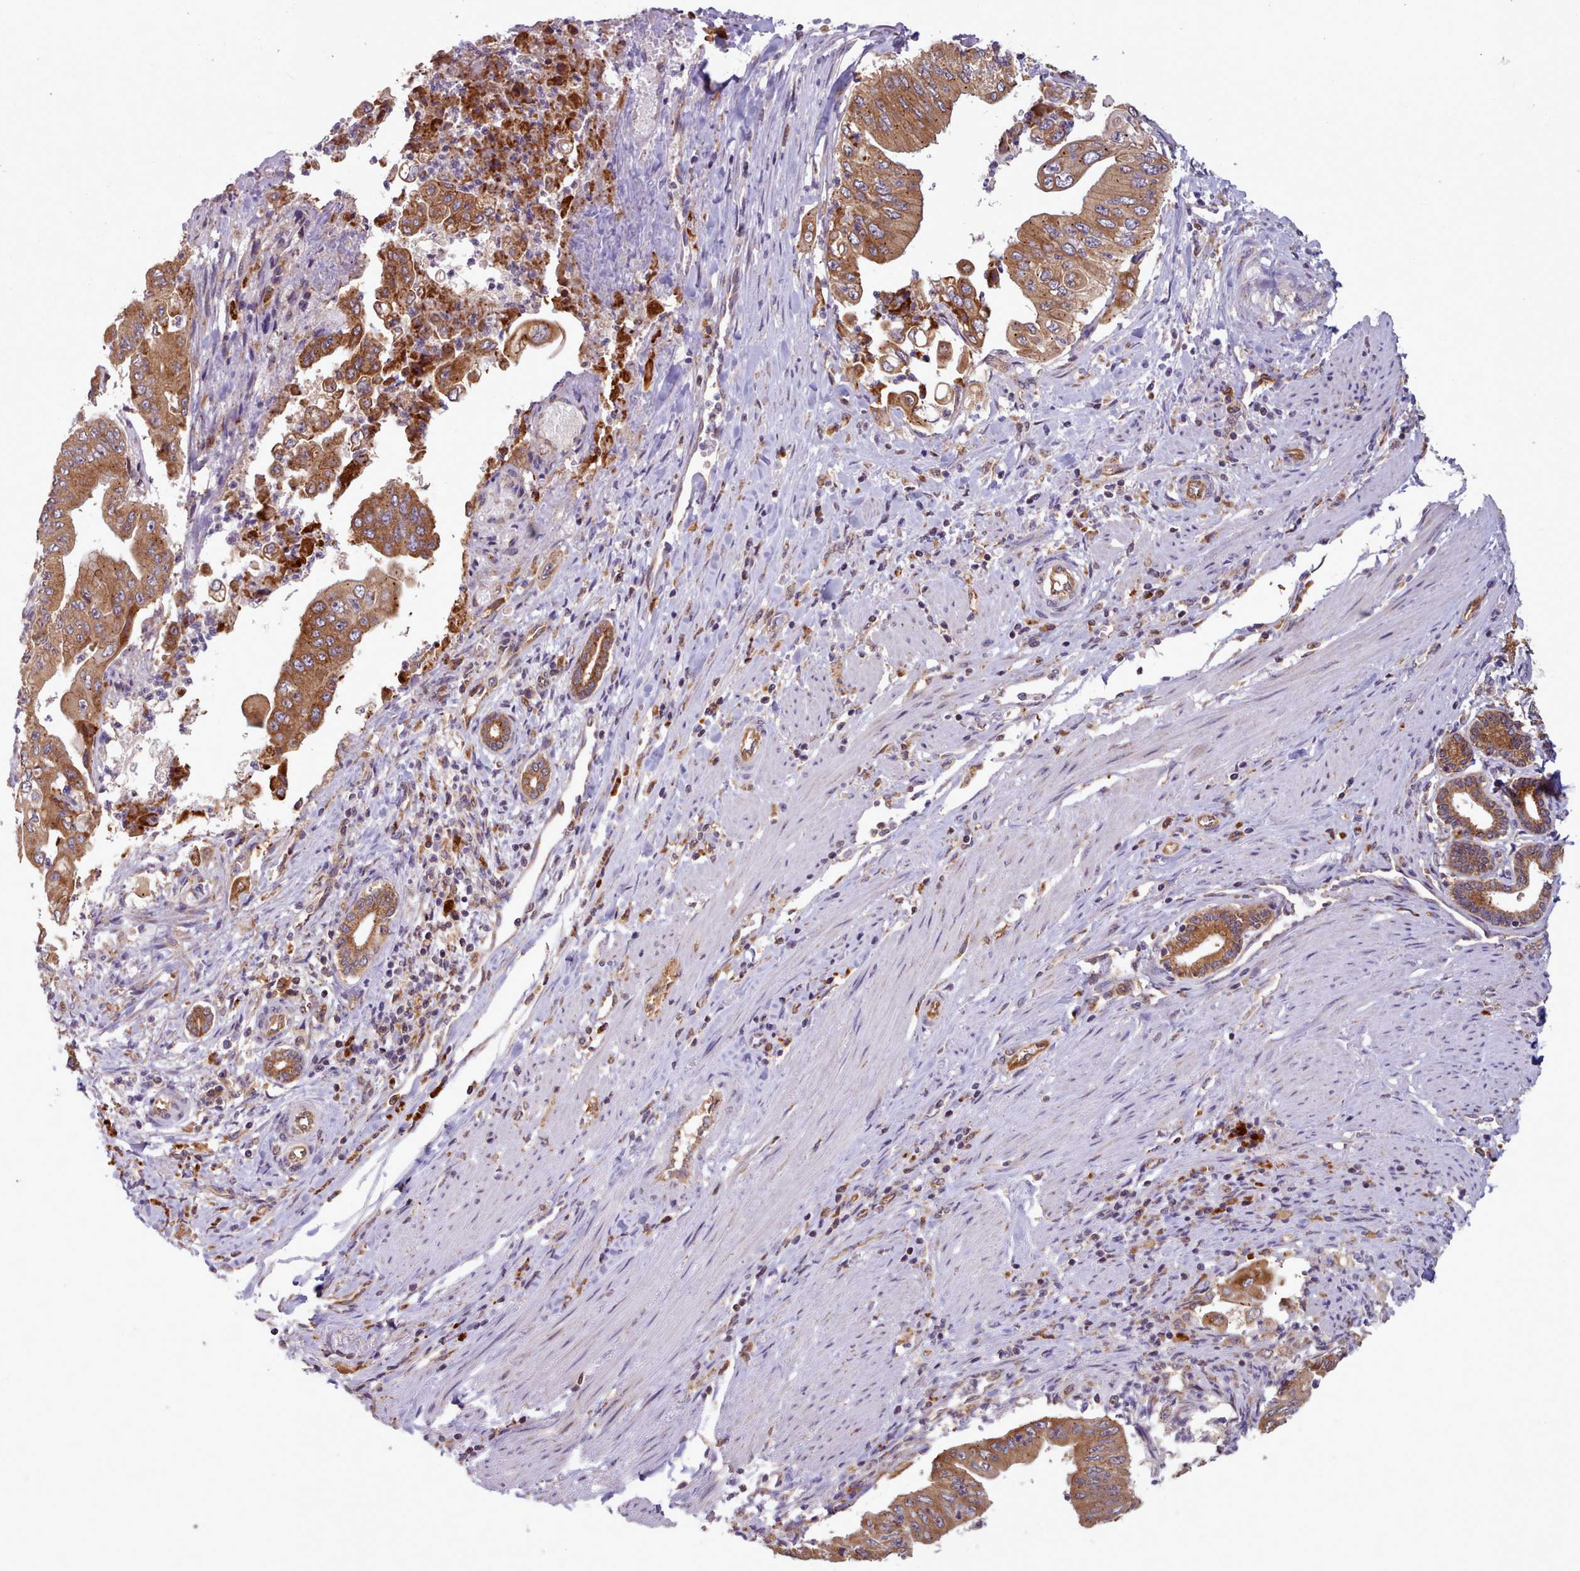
{"staining": {"intensity": "strong", "quantity": ">75%", "location": "cytoplasmic/membranous"}, "tissue": "pancreatic cancer", "cell_type": "Tumor cells", "image_type": "cancer", "snomed": [{"axis": "morphology", "description": "Adenocarcinoma, NOS"}, {"axis": "topography", "description": "Pancreas"}], "caption": "Immunohistochemical staining of pancreatic cancer (adenocarcinoma) shows strong cytoplasmic/membranous protein expression in approximately >75% of tumor cells.", "gene": "CRYBG1", "patient": {"sex": "female", "age": 77}}